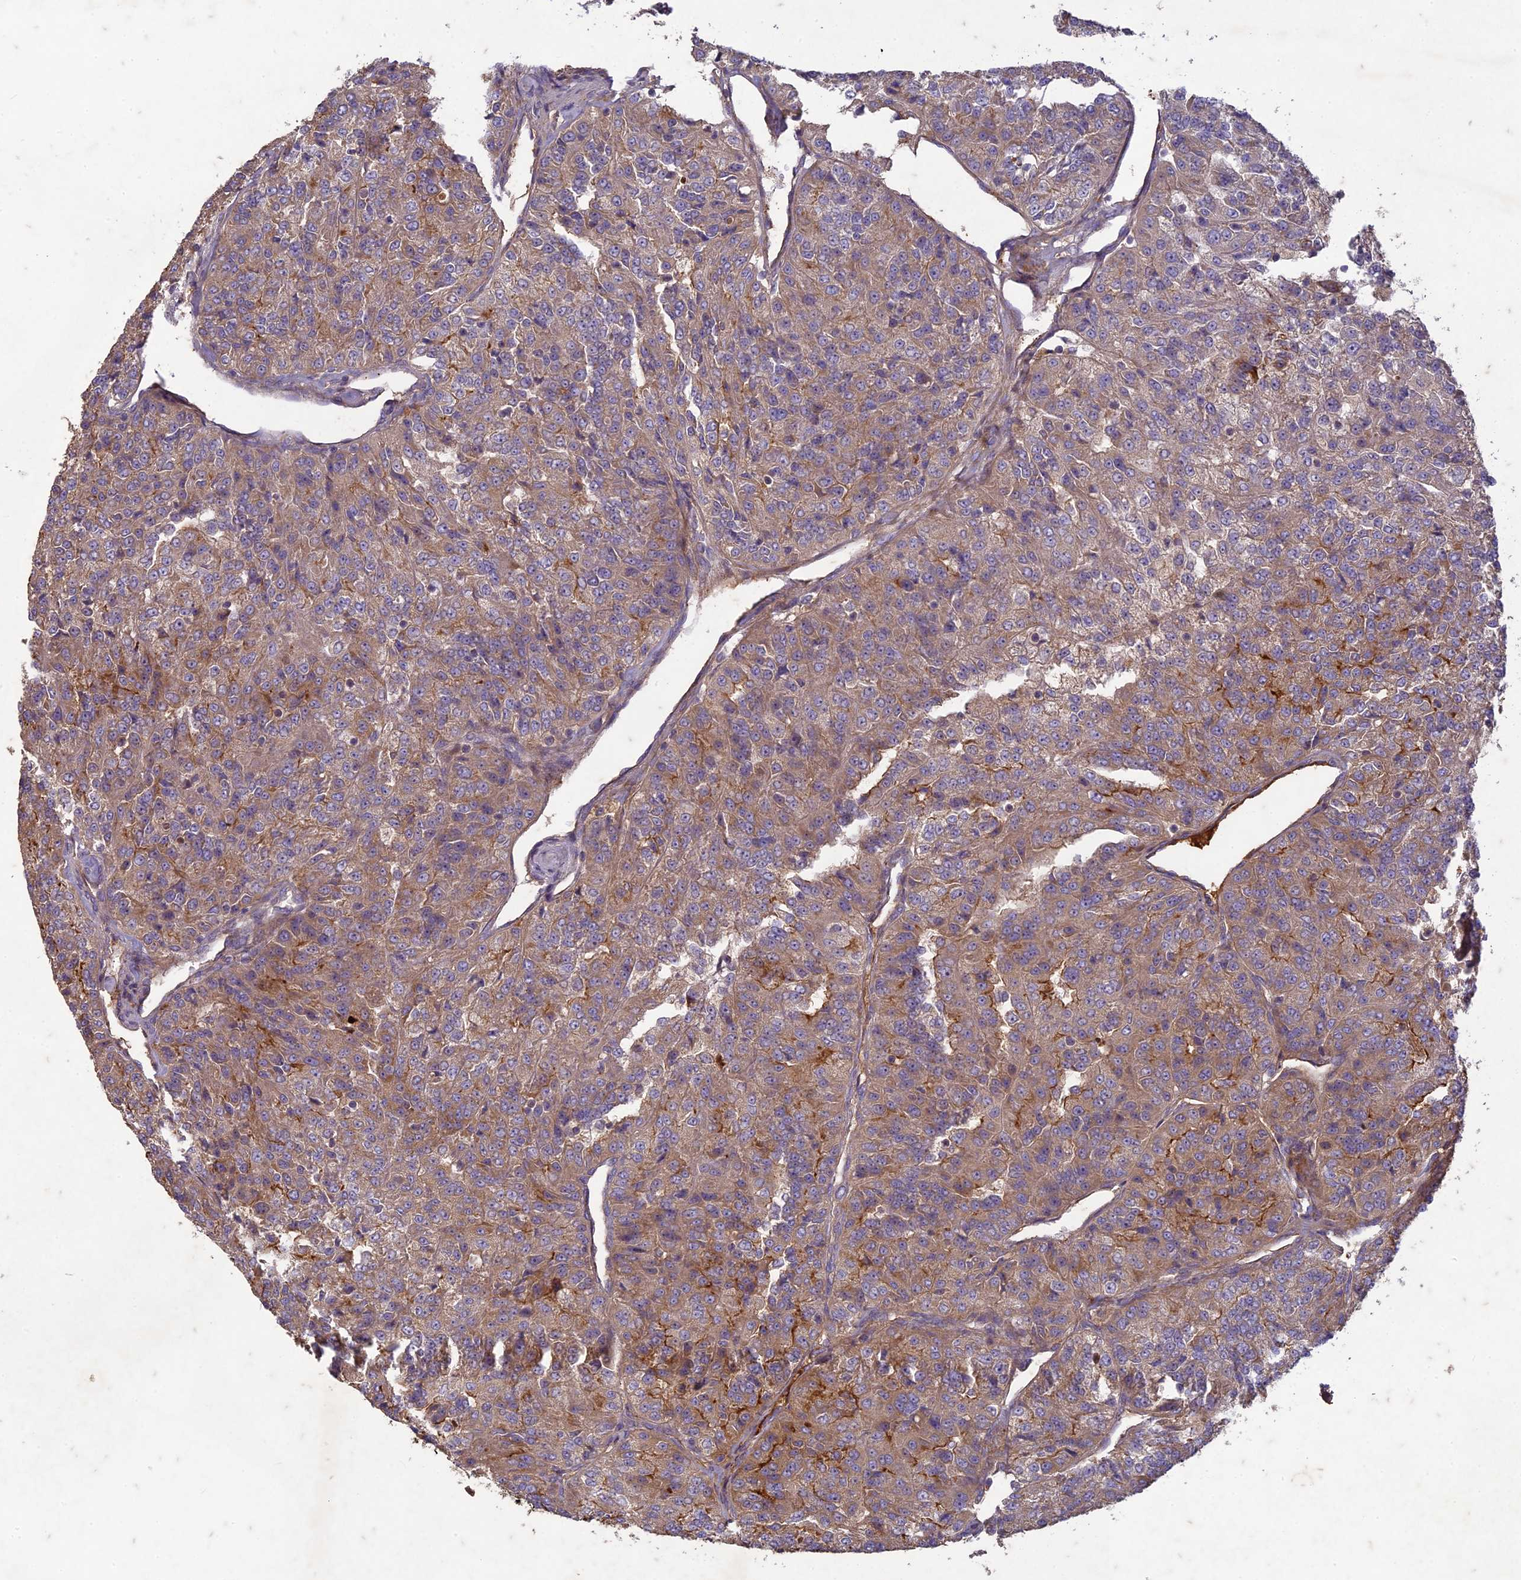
{"staining": {"intensity": "weak", "quantity": ">75%", "location": "cytoplasmic/membranous"}, "tissue": "renal cancer", "cell_type": "Tumor cells", "image_type": "cancer", "snomed": [{"axis": "morphology", "description": "Adenocarcinoma, NOS"}, {"axis": "topography", "description": "Kidney"}], "caption": "Renal cancer (adenocarcinoma) stained for a protein displays weak cytoplasmic/membranous positivity in tumor cells.", "gene": "TCF25", "patient": {"sex": "female", "age": 63}}